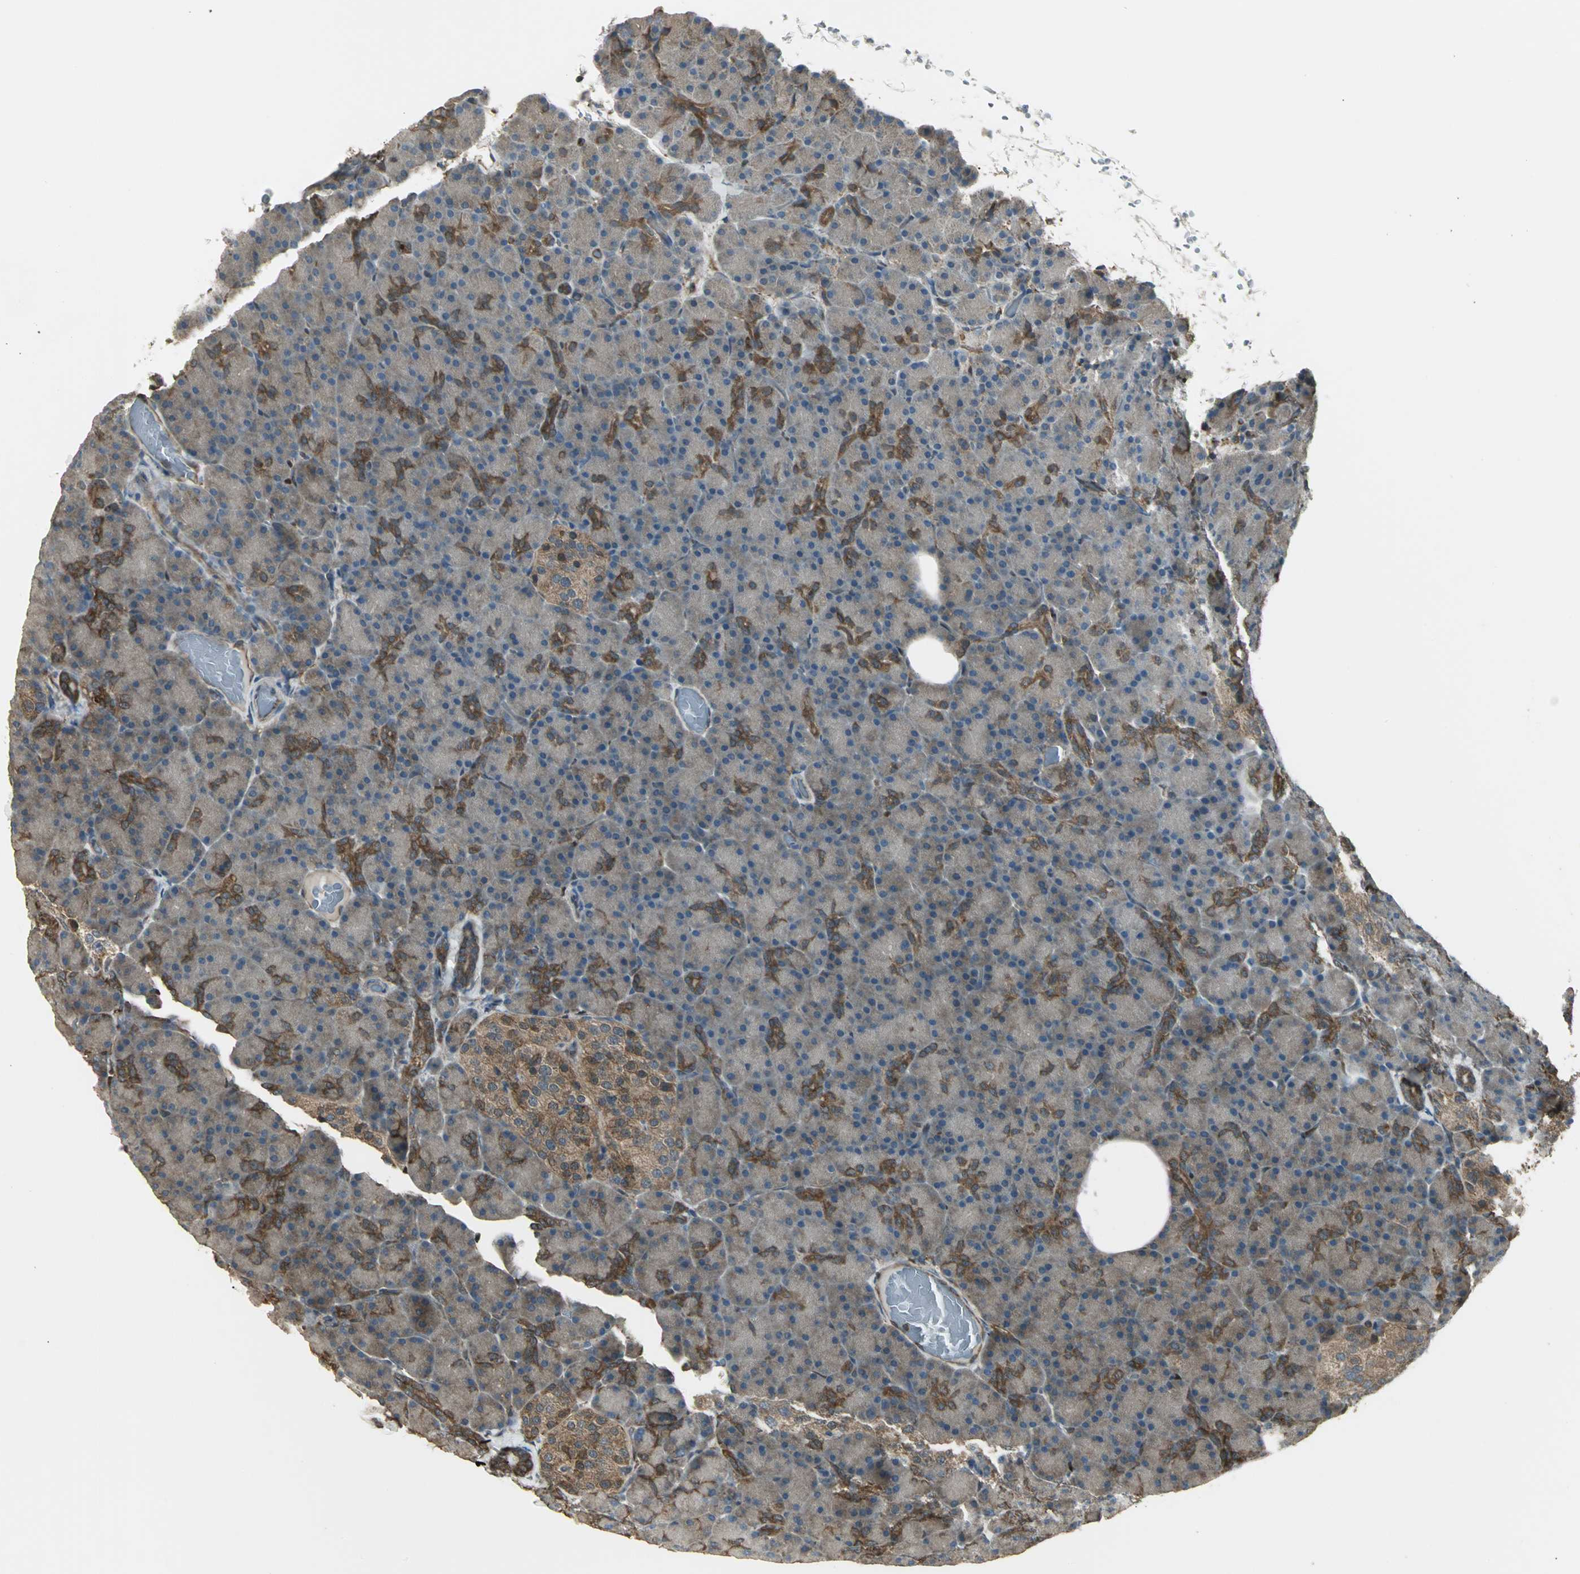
{"staining": {"intensity": "weak", "quantity": ">75%", "location": "cytoplasmic/membranous"}, "tissue": "pancreas", "cell_type": "Exocrine glandular cells", "image_type": "normal", "snomed": [{"axis": "morphology", "description": "Normal tissue, NOS"}, {"axis": "topography", "description": "Pancreas"}], "caption": "The photomicrograph exhibits immunohistochemical staining of unremarkable pancreas. There is weak cytoplasmic/membranous positivity is present in approximately >75% of exocrine glandular cells. The staining is performed using DAB brown chromogen to label protein expression. The nuclei are counter-stained blue using hematoxylin.", "gene": "PRXL2B", "patient": {"sex": "female", "age": 43}}